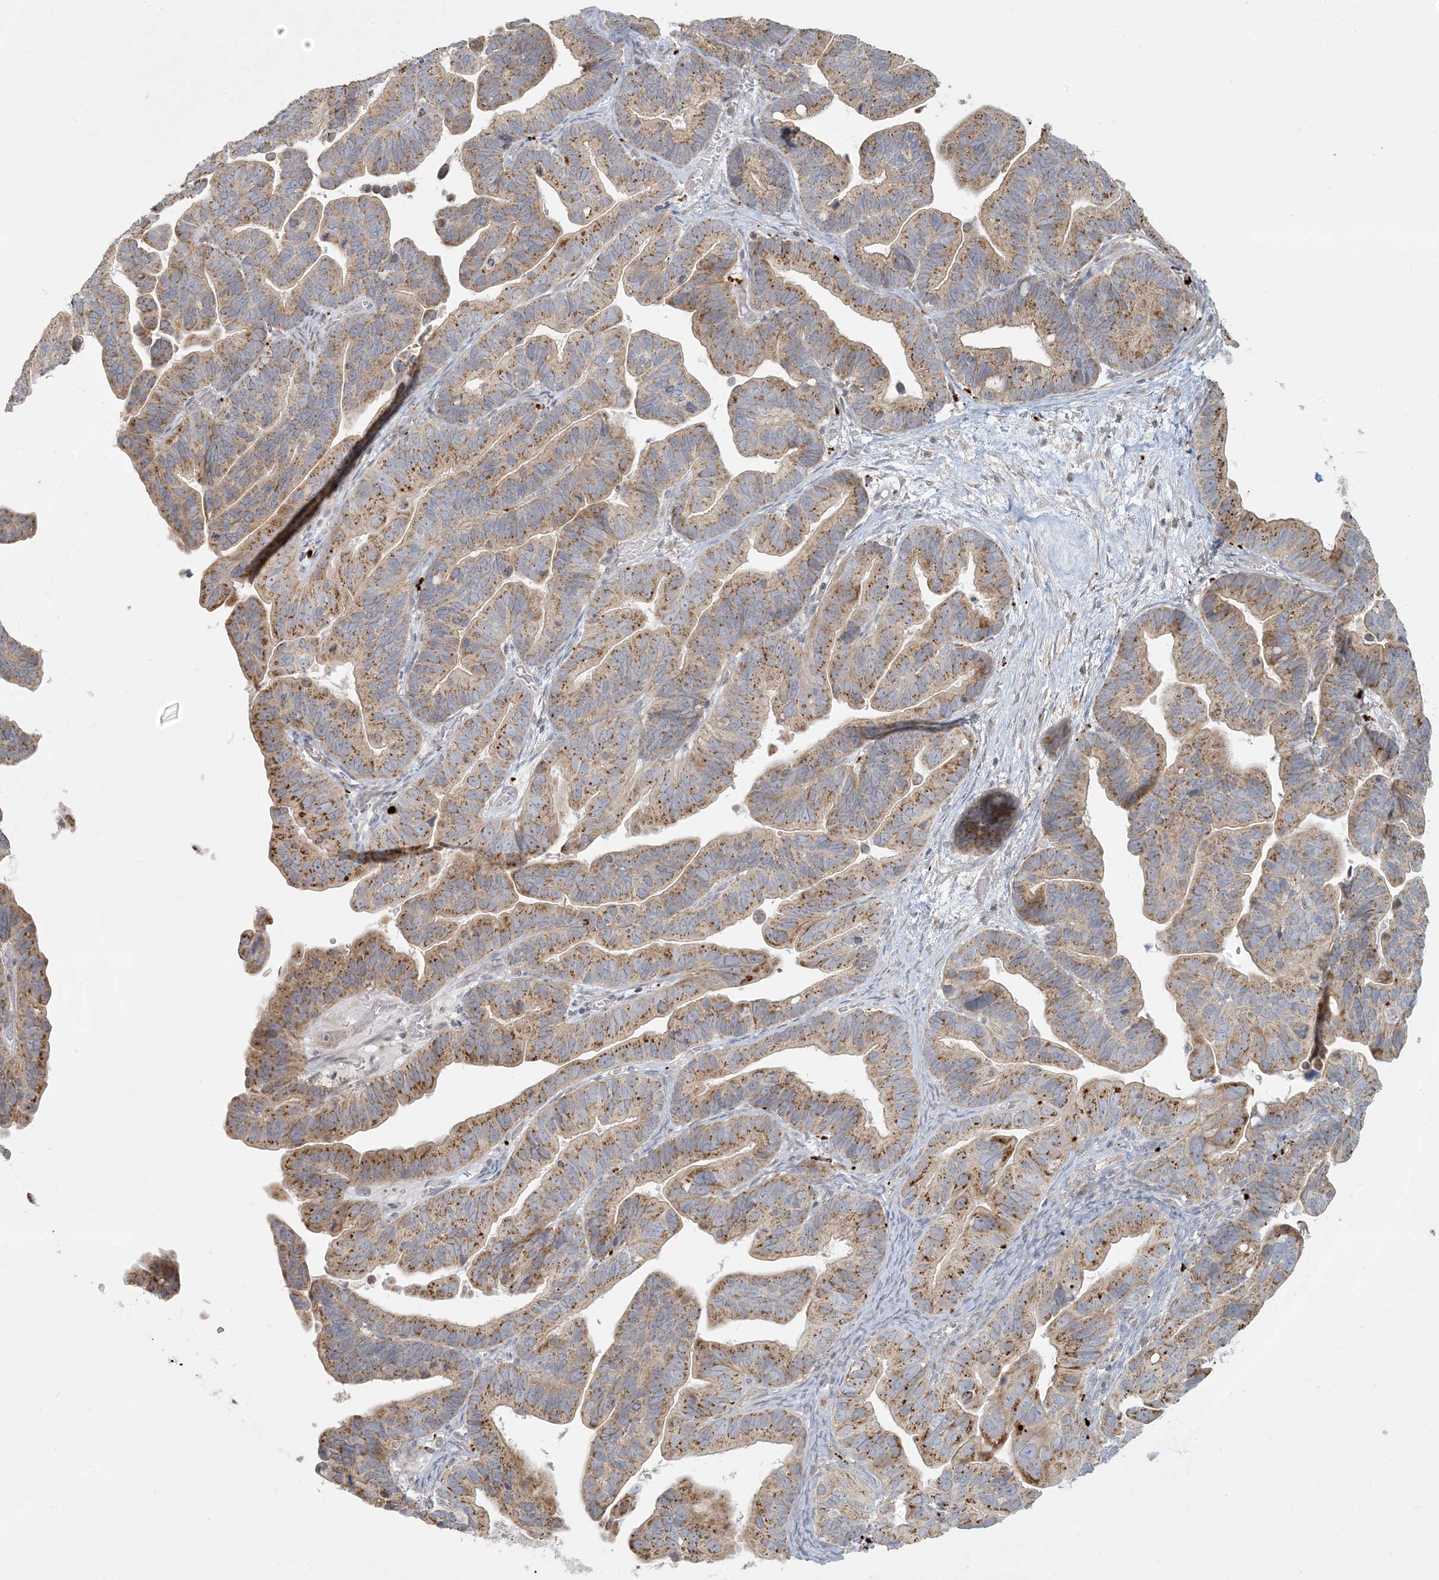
{"staining": {"intensity": "moderate", "quantity": ">75%", "location": "cytoplasmic/membranous"}, "tissue": "ovarian cancer", "cell_type": "Tumor cells", "image_type": "cancer", "snomed": [{"axis": "morphology", "description": "Cystadenocarcinoma, serous, NOS"}, {"axis": "topography", "description": "Ovary"}], "caption": "Approximately >75% of tumor cells in ovarian cancer demonstrate moderate cytoplasmic/membranous protein staining as visualized by brown immunohistochemical staining.", "gene": "MCAT", "patient": {"sex": "female", "age": 56}}